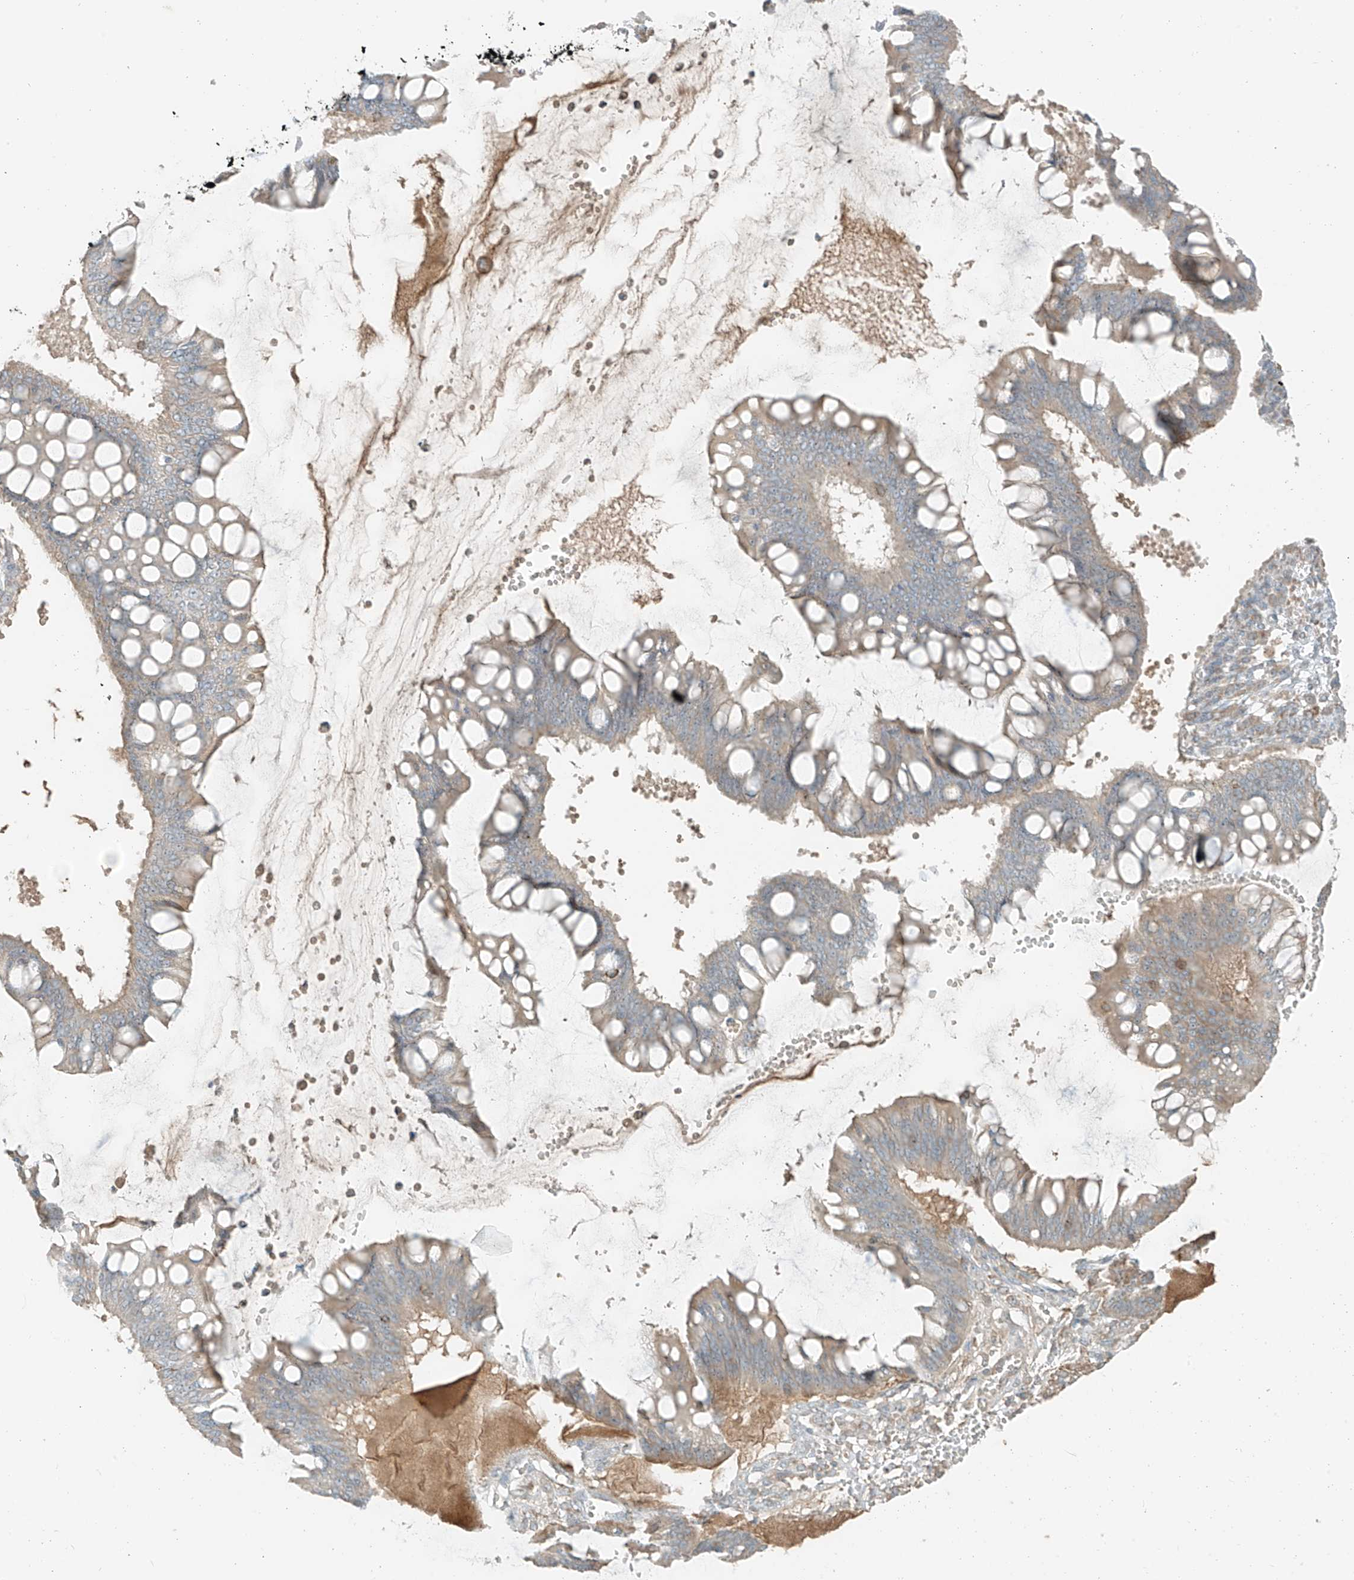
{"staining": {"intensity": "weak", "quantity": "<25%", "location": "cytoplasmic/membranous"}, "tissue": "ovarian cancer", "cell_type": "Tumor cells", "image_type": "cancer", "snomed": [{"axis": "morphology", "description": "Cystadenocarcinoma, mucinous, NOS"}, {"axis": "topography", "description": "Ovary"}], "caption": "This is a photomicrograph of IHC staining of mucinous cystadenocarcinoma (ovarian), which shows no positivity in tumor cells.", "gene": "FSTL1", "patient": {"sex": "female", "age": 73}}